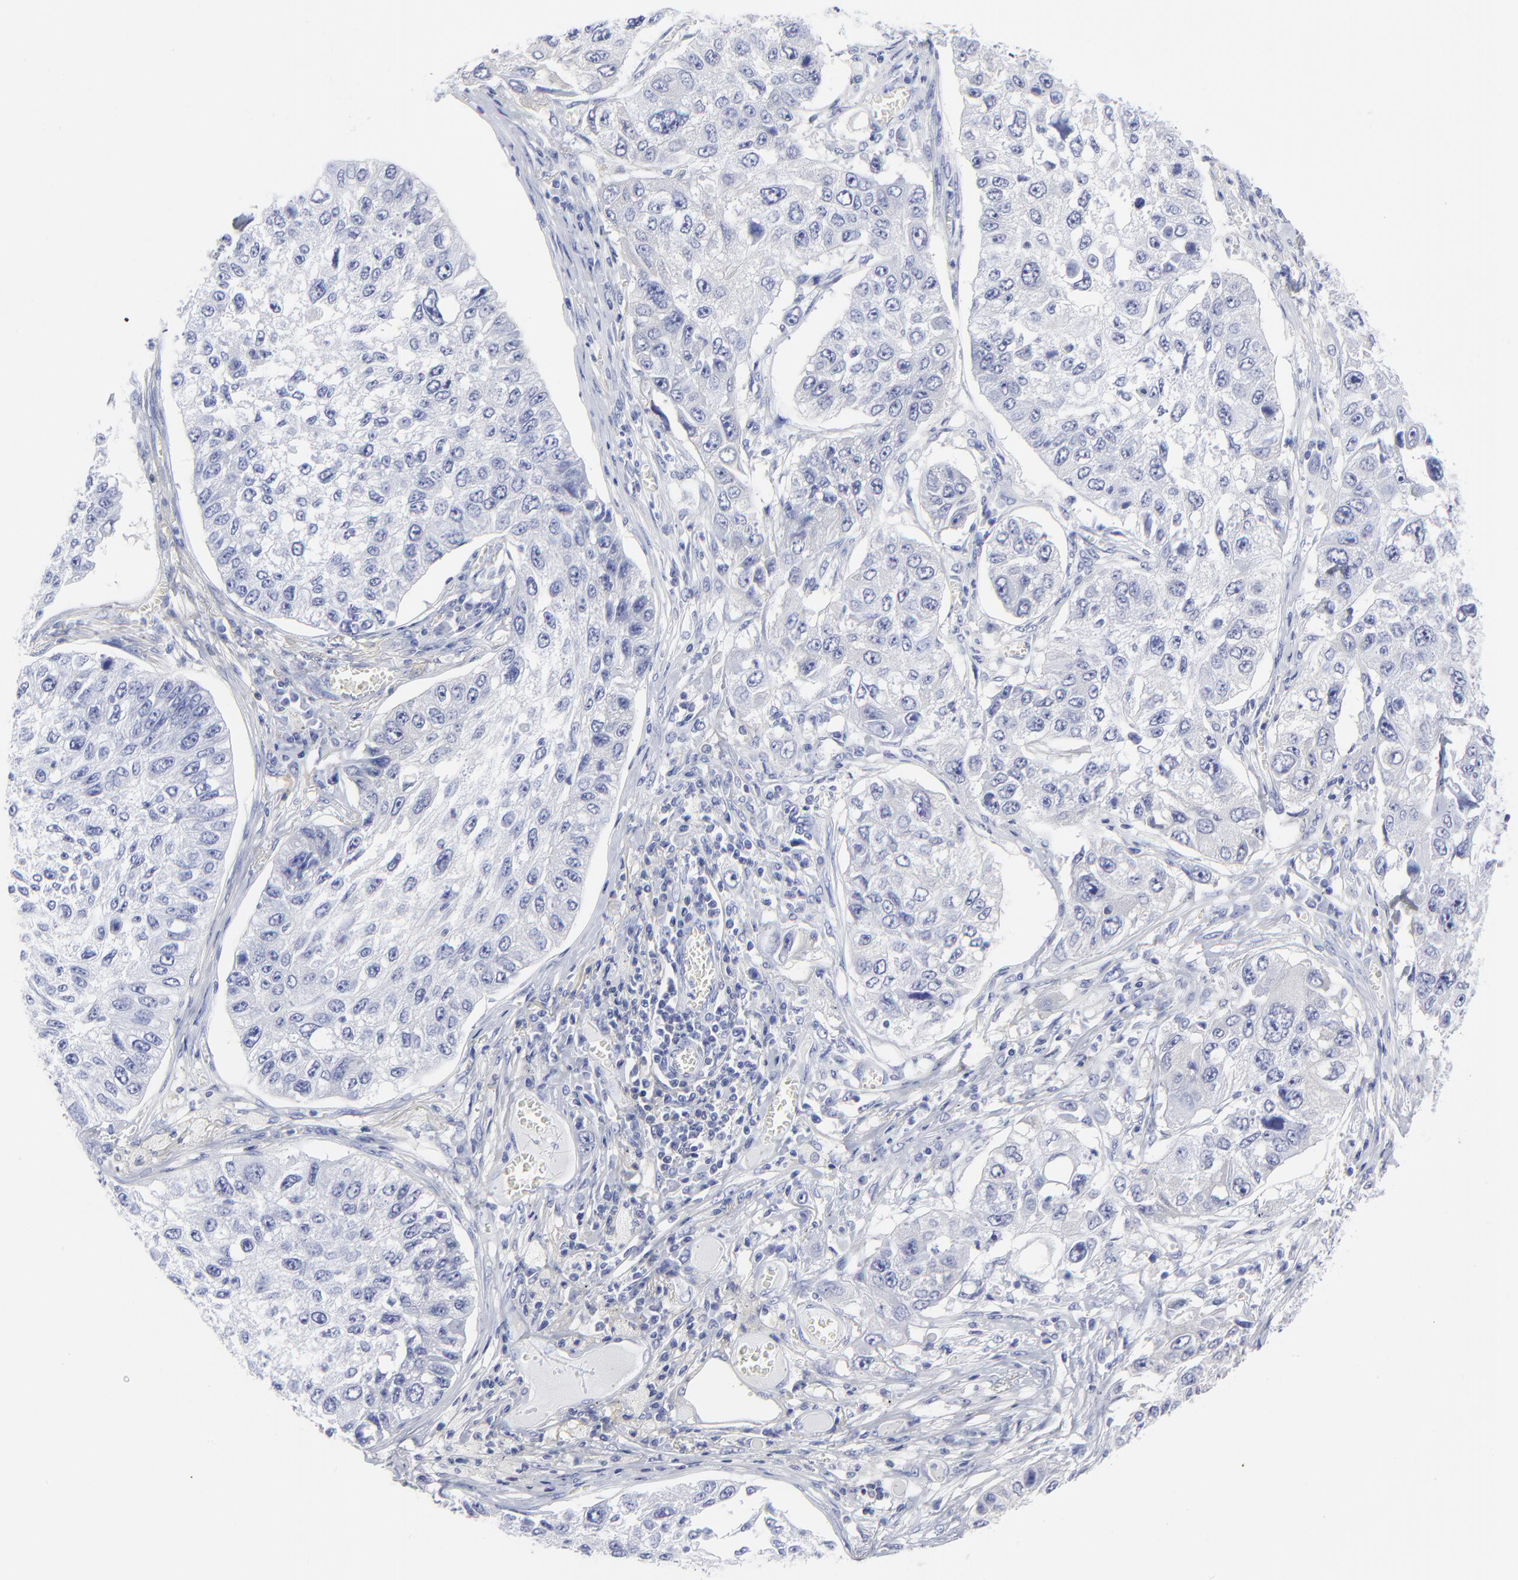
{"staining": {"intensity": "negative", "quantity": "none", "location": "none"}, "tissue": "lung cancer", "cell_type": "Tumor cells", "image_type": "cancer", "snomed": [{"axis": "morphology", "description": "Squamous cell carcinoma, NOS"}, {"axis": "topography", "description": "Lung"}], "caption": "The photomicrograph demonstrates no staining of tumor cells in lung cancer (squamous cell carcinoma). (DAB immunohistochemistry (IHC), high magnification).", "gene": "DCN", "patient": {"sex": "male", "age": 71}}